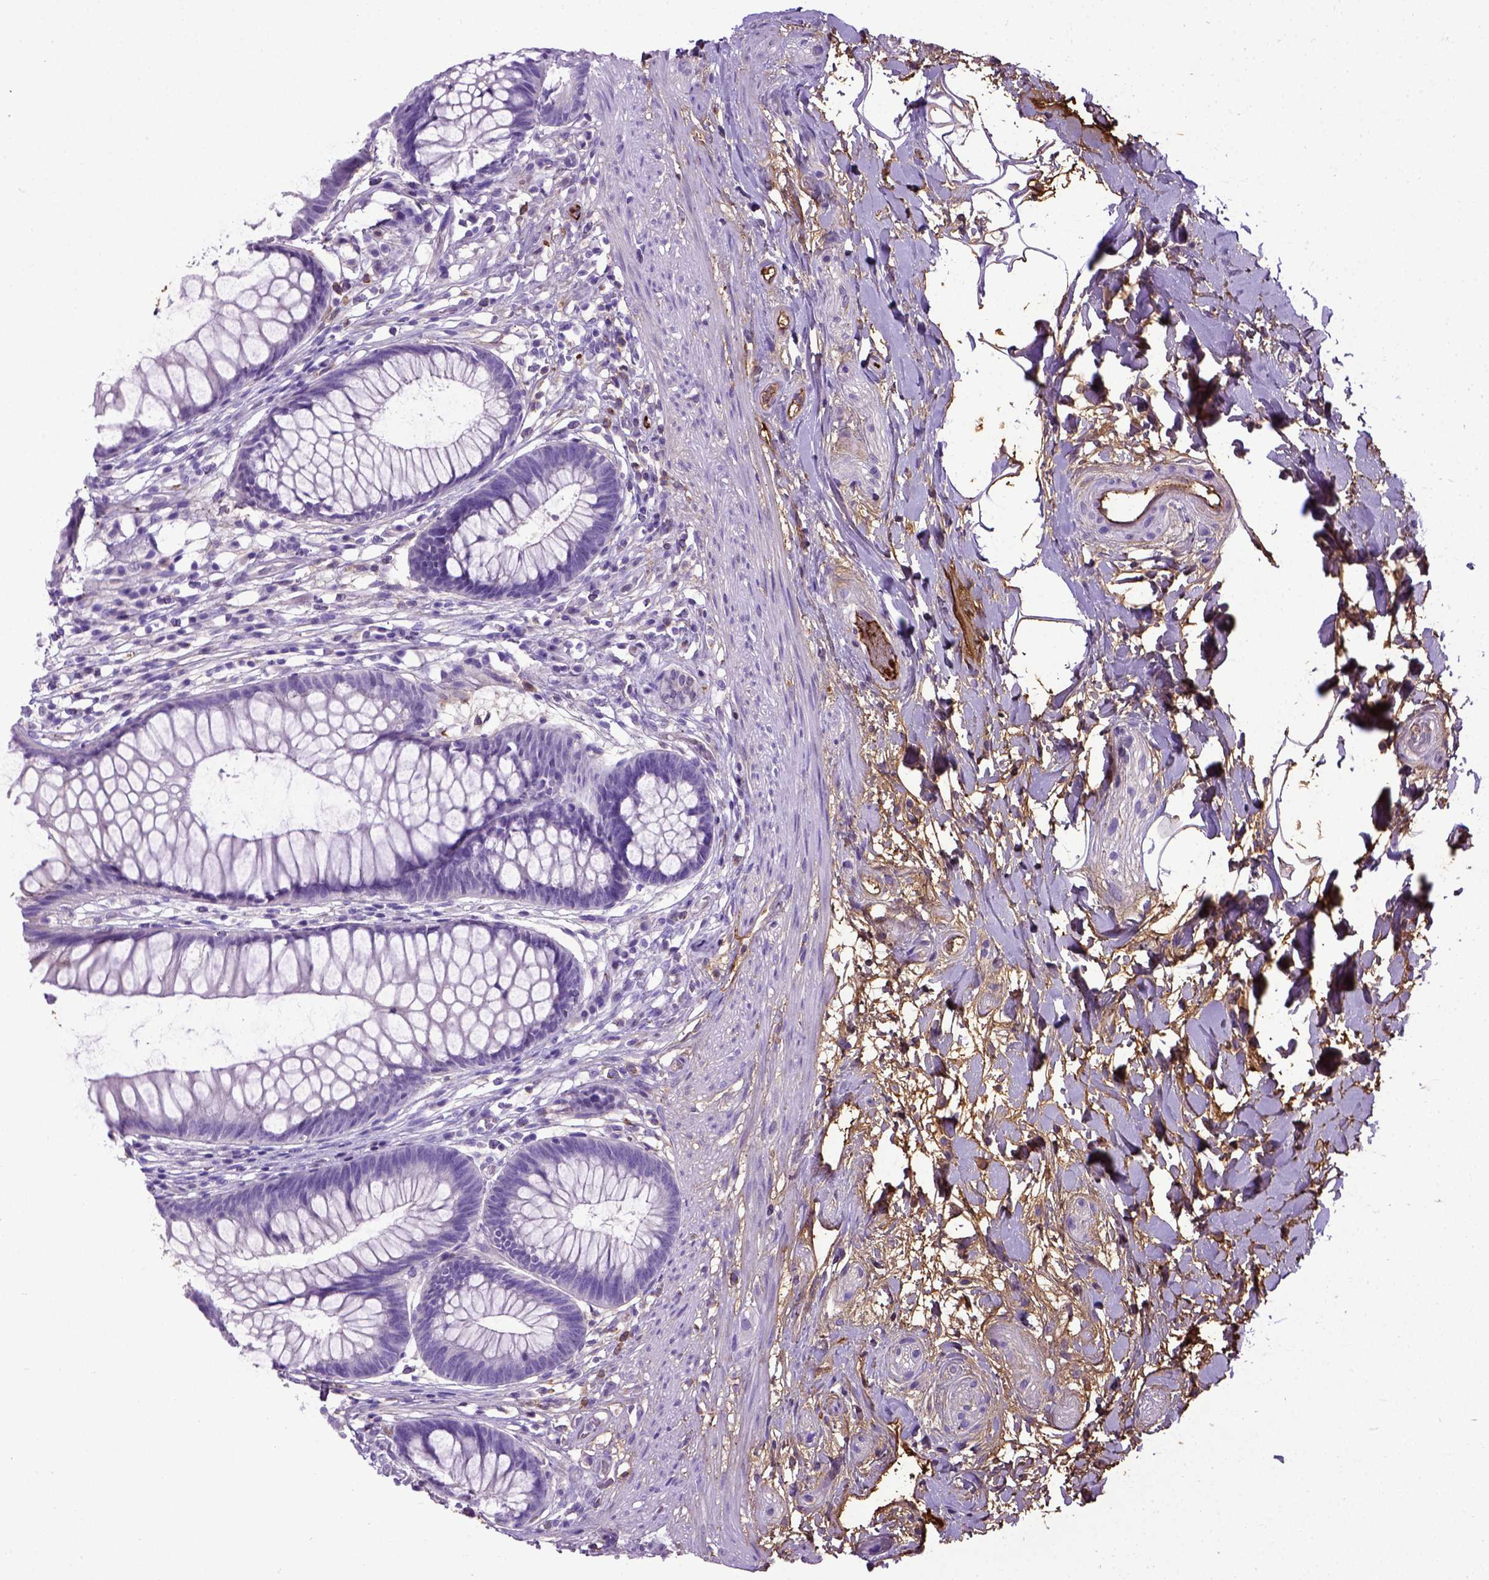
{"staining": {"intensity": "negative", "quantity": "none", "location": "none"}, "tissue": "rectum", "cell_type": "Glandular cells", "image_type": "normal", "snomed": [{"axis": "morphology", "description": "Normal tissue, NOS"}, {"axis": "topography", "description": "Smooth muscle"}, {"axis": "topography", "description": "Rectum"}], "caption": "IHC micrograph of unremarkable rectum: rectum stained with DAB (3,3'-diaminobenzidine) reveals no significant protein positivity in glandular cells. (Brightfield microscopy of DAB immunohistochemistry at high magnification).", "gene": "ADAMTS8", "patient": {"sex": "male", "age": 53}}